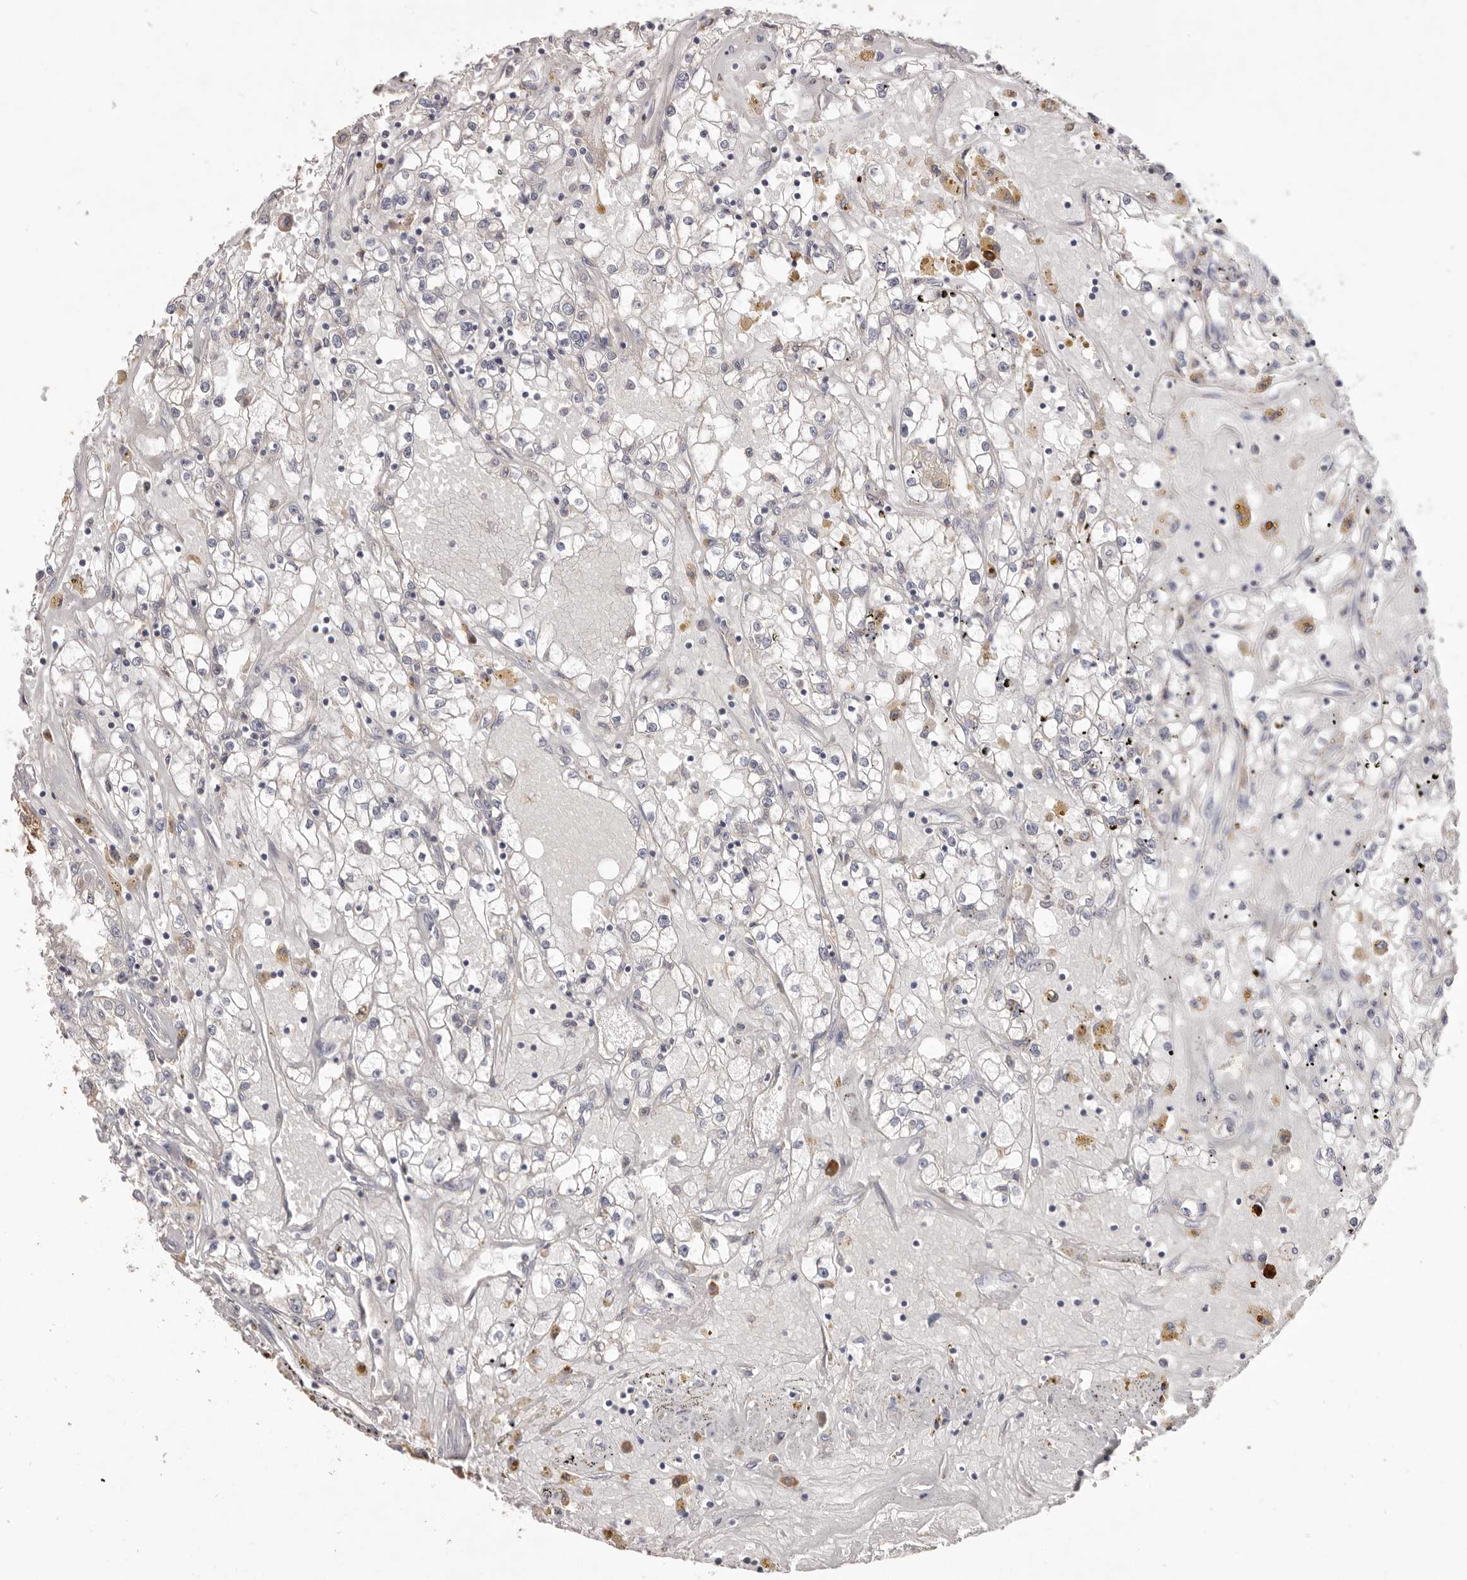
{"staining": {"intensity": "negative", "quantity": "none", "location": "none"}, "tissue": "renal cancer", "cell_type": "Tumor cells", "image_type": "cancer", "snomed": [{"axis": "morphology", "description": "Adenocarcinoma, NOS"}, {"axis": "topography", "description": "Kidney"}], "caption": "Tumor cells are negative for protein expression in human adenocarcinoma (renal).", "gene": "HCAR2", "patient": {"sex": "male", "age": 56}}